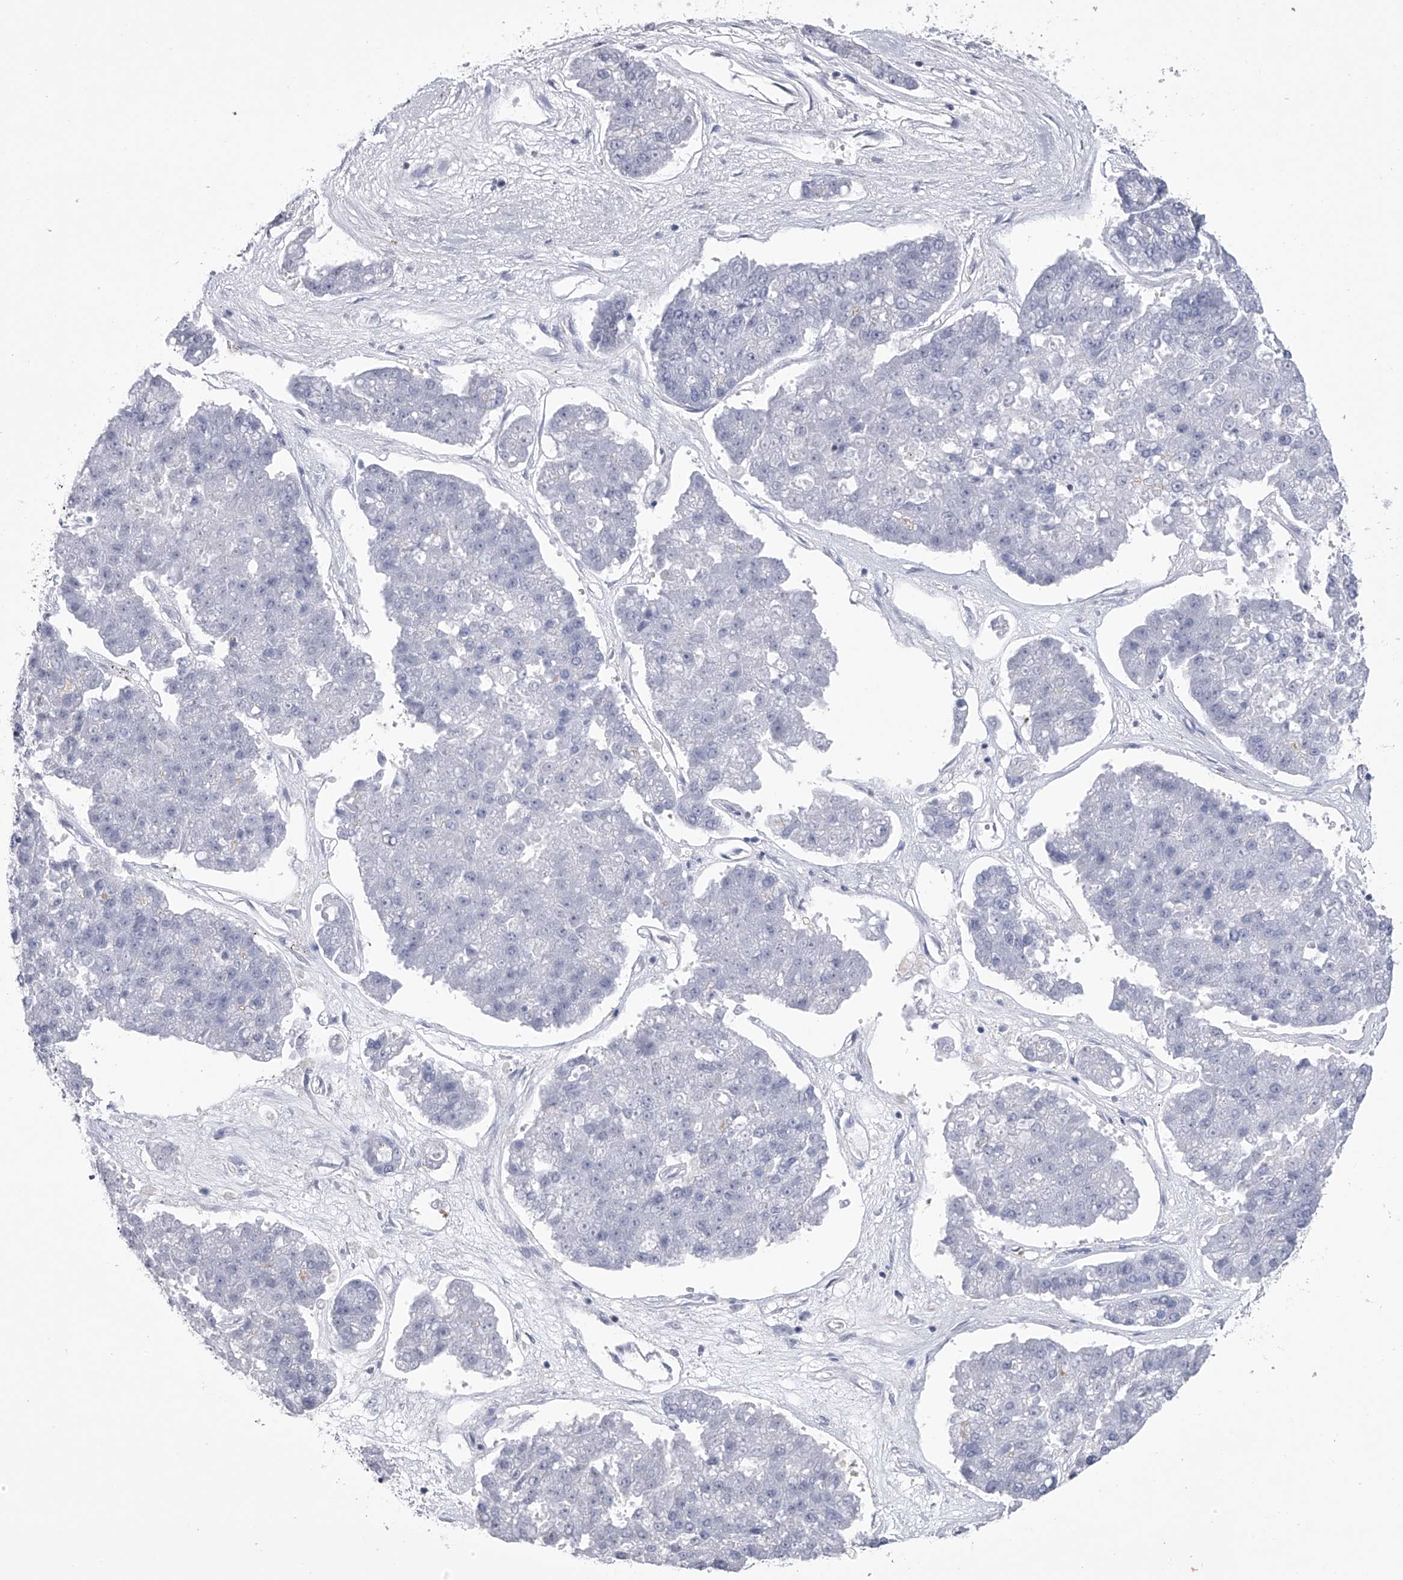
{"staining": {"intensity": "negative", "quantity": "none", "location": "none"}, "tissue": "pancreatic cancer", "cell_type": "Tumor cells", "image_type": "cancer", "snomed": [{"axis": "morphology", "description": "Adenocarcinoma, NOS"}, {"axis": "topography", "description": "Pancreas"}], "caption": "This is an immunohistochemistry photomicrograph of human adenocarcinoma (pancreatic). There is no positivity in tumor cells.", "gene": "TASP1", "patient": {"sex": "male", "age": 50}}